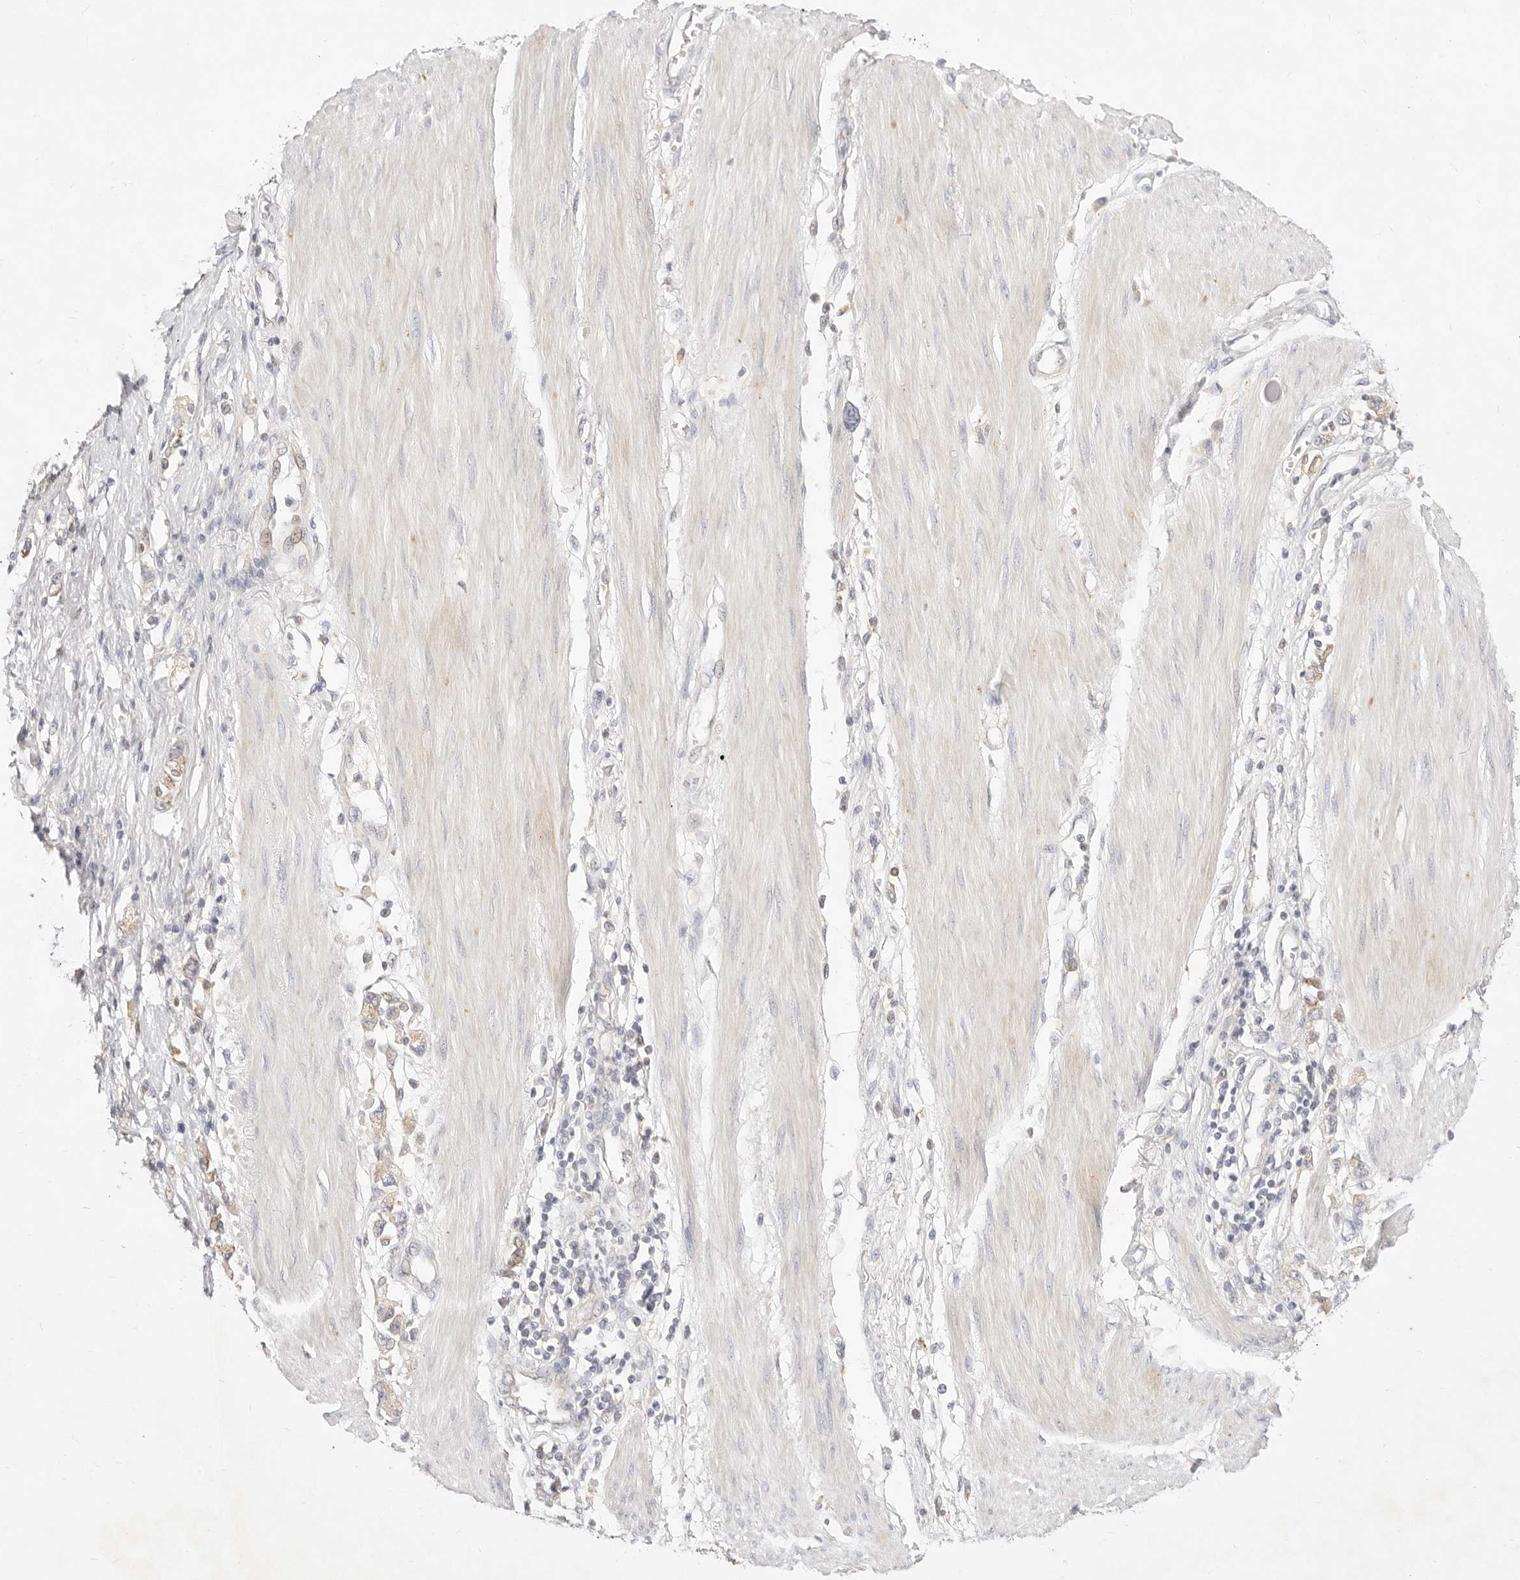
{"staining": {"intensity": "weak", "quantity": "25%-75%", "location": "cytoplasmic/membranous"}, "tissue": "stomach cancer", "cell_type": "Tumor cells", "image_type": "cancer", "snomed": [{"axis": "morphology", "description": "Adenocarcinoma, NOS"}, {"axis": "topography", "description": "Stomach"}], "caption": "Immunohistochemical staining of adenocarcinoma (stomach) reveals low levels of weak cytoplasmic/membranous protein expression in approximately 25%-75% of tumor cells. (DAB (3,3'-diaminobenzidine) IHC, brown staining for protein, blue staining for nuclei).", "gene": "ACOX1", "patient": {"sex": "female", "age": 76}}